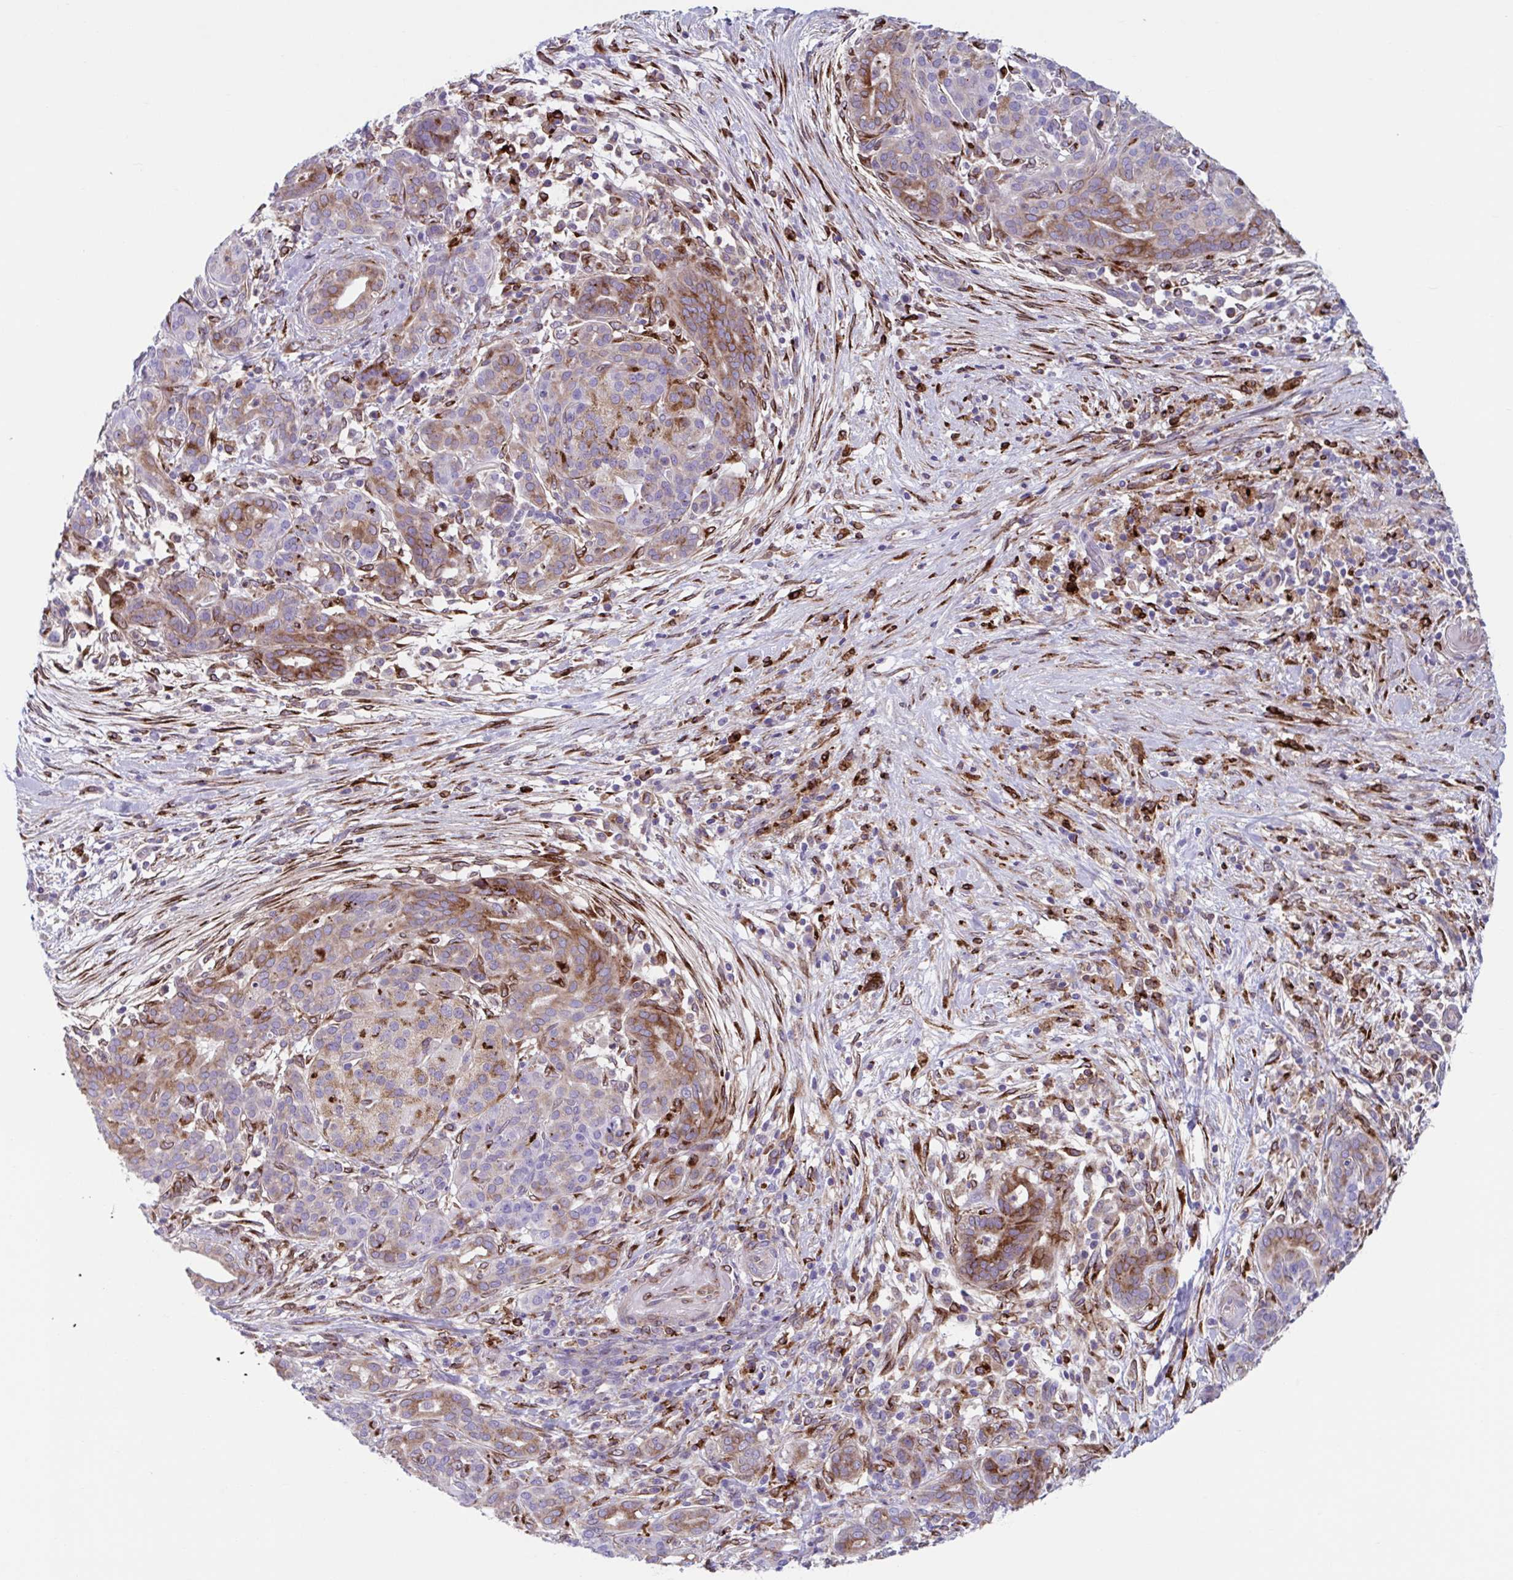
{"staining": {"intensity": "moderate", "quantity": "25%-75%", "location": "cytoplasmic/membranous"}, "tissue": "pancreatic cancer", "cell_type": "Tumor cells", "image_type": "cancer", "snomed": [{"axis": "morphology", "description": "Adenocarcinoma, NOS"}, {"axis": "topography", "description": "Pancreas"}], "caption": "Pancreatic cancer (adenocarcinoma) stained for a protein shows moderate cytoplasmic/membranous positivity in tumor cells.", "gene": "RFK", "patient": {"sex": "male", "age": 44}}